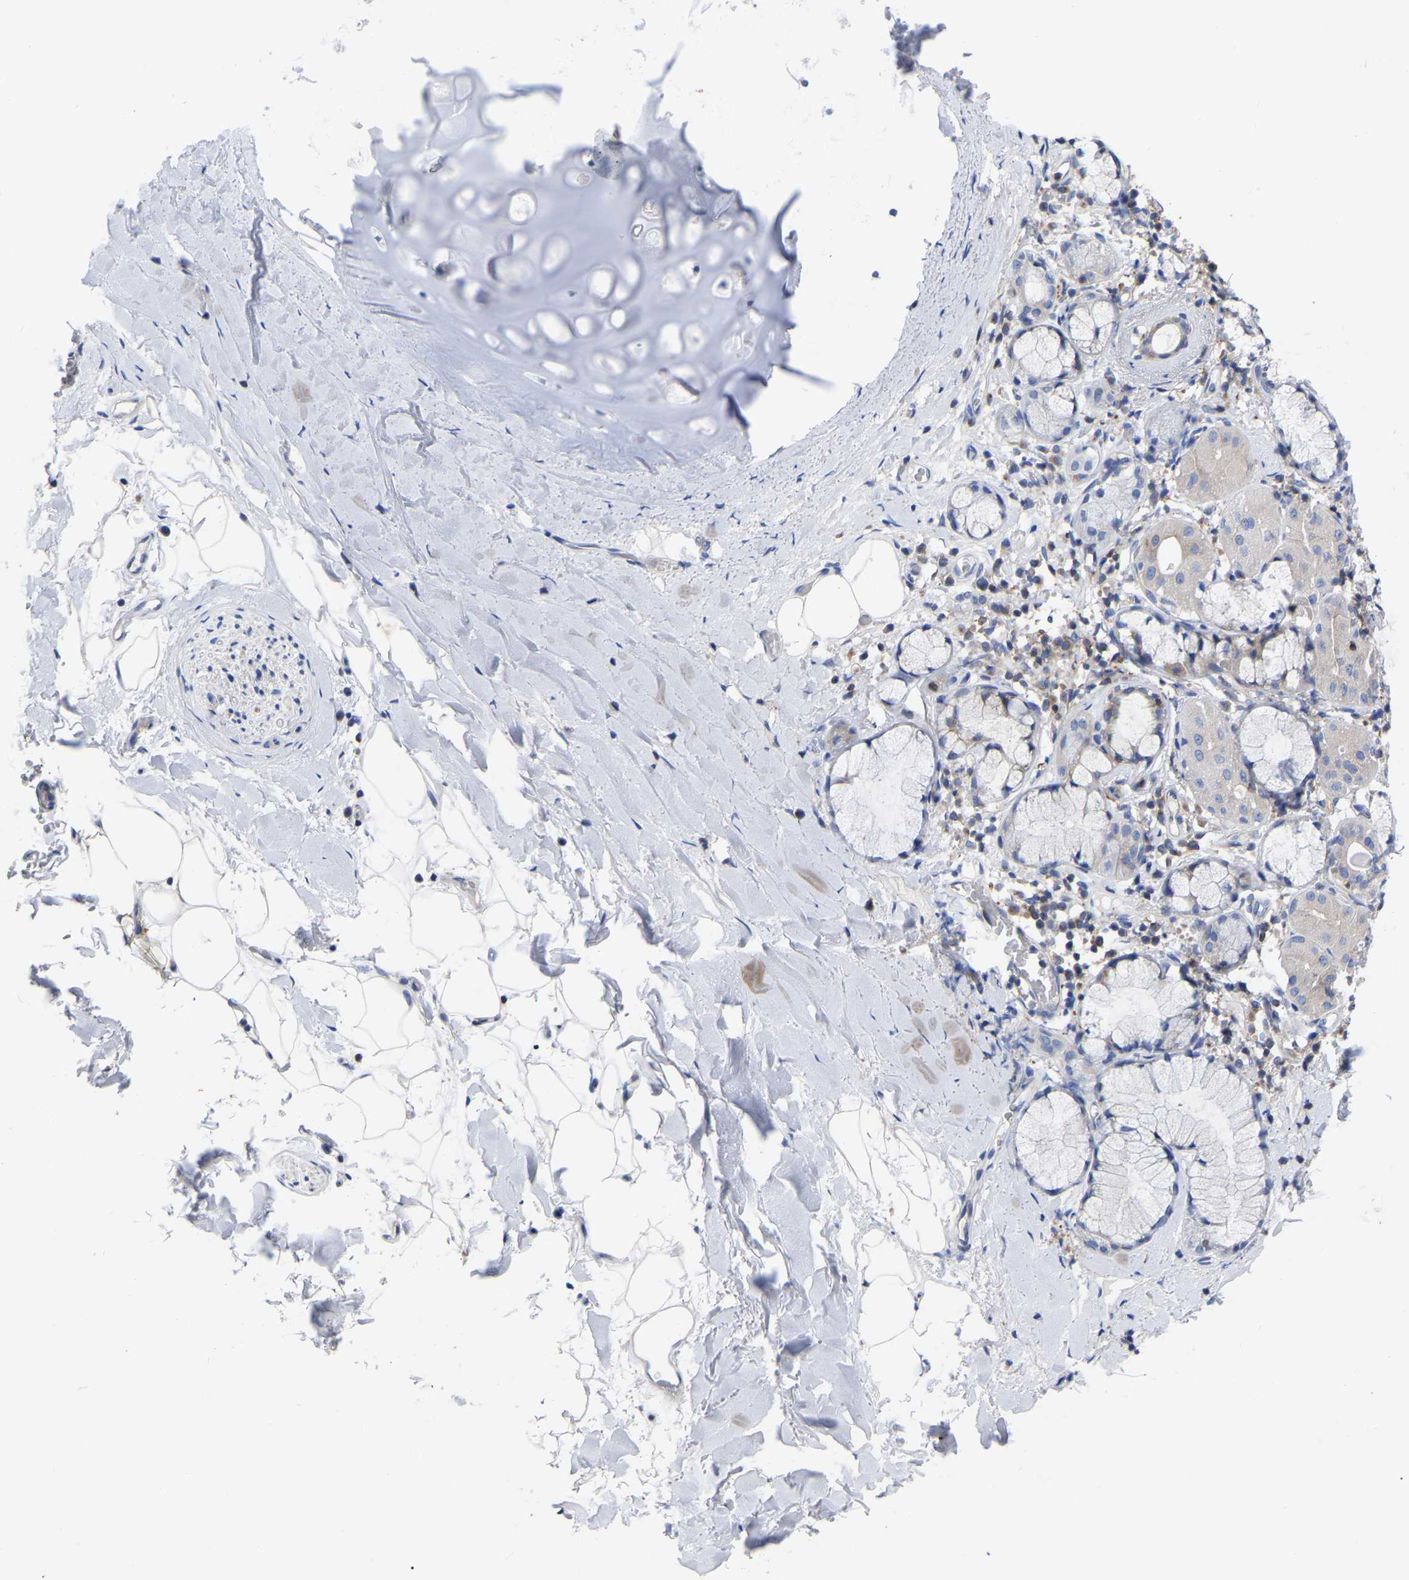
{"staining": {"intensity": "strong", "quantity": ">75%", "location": "cytoplasmic/membranous"}, "tissue": "bronchus", "cell_type": "Respiratory epithelial cells", "image_type": "normal", "snomed": [{"axis": "morphology", "description": "Normal tissue, NOS"}, {"axis": "morphology", "description": "Inflammation, NOS"}, {"axis": "topography", "description": "Cartilage tissue"}, {"axis": "topography", "description": "Bronchus"}], "caption": "Protein analysis of unremarkable bronchus reveals strong cytoplasmic/membranous staining in approximately >75% of respiratory epithelial cells.", "gene": "PTPN7", "patient": {"sex": "male", "age": 77}}